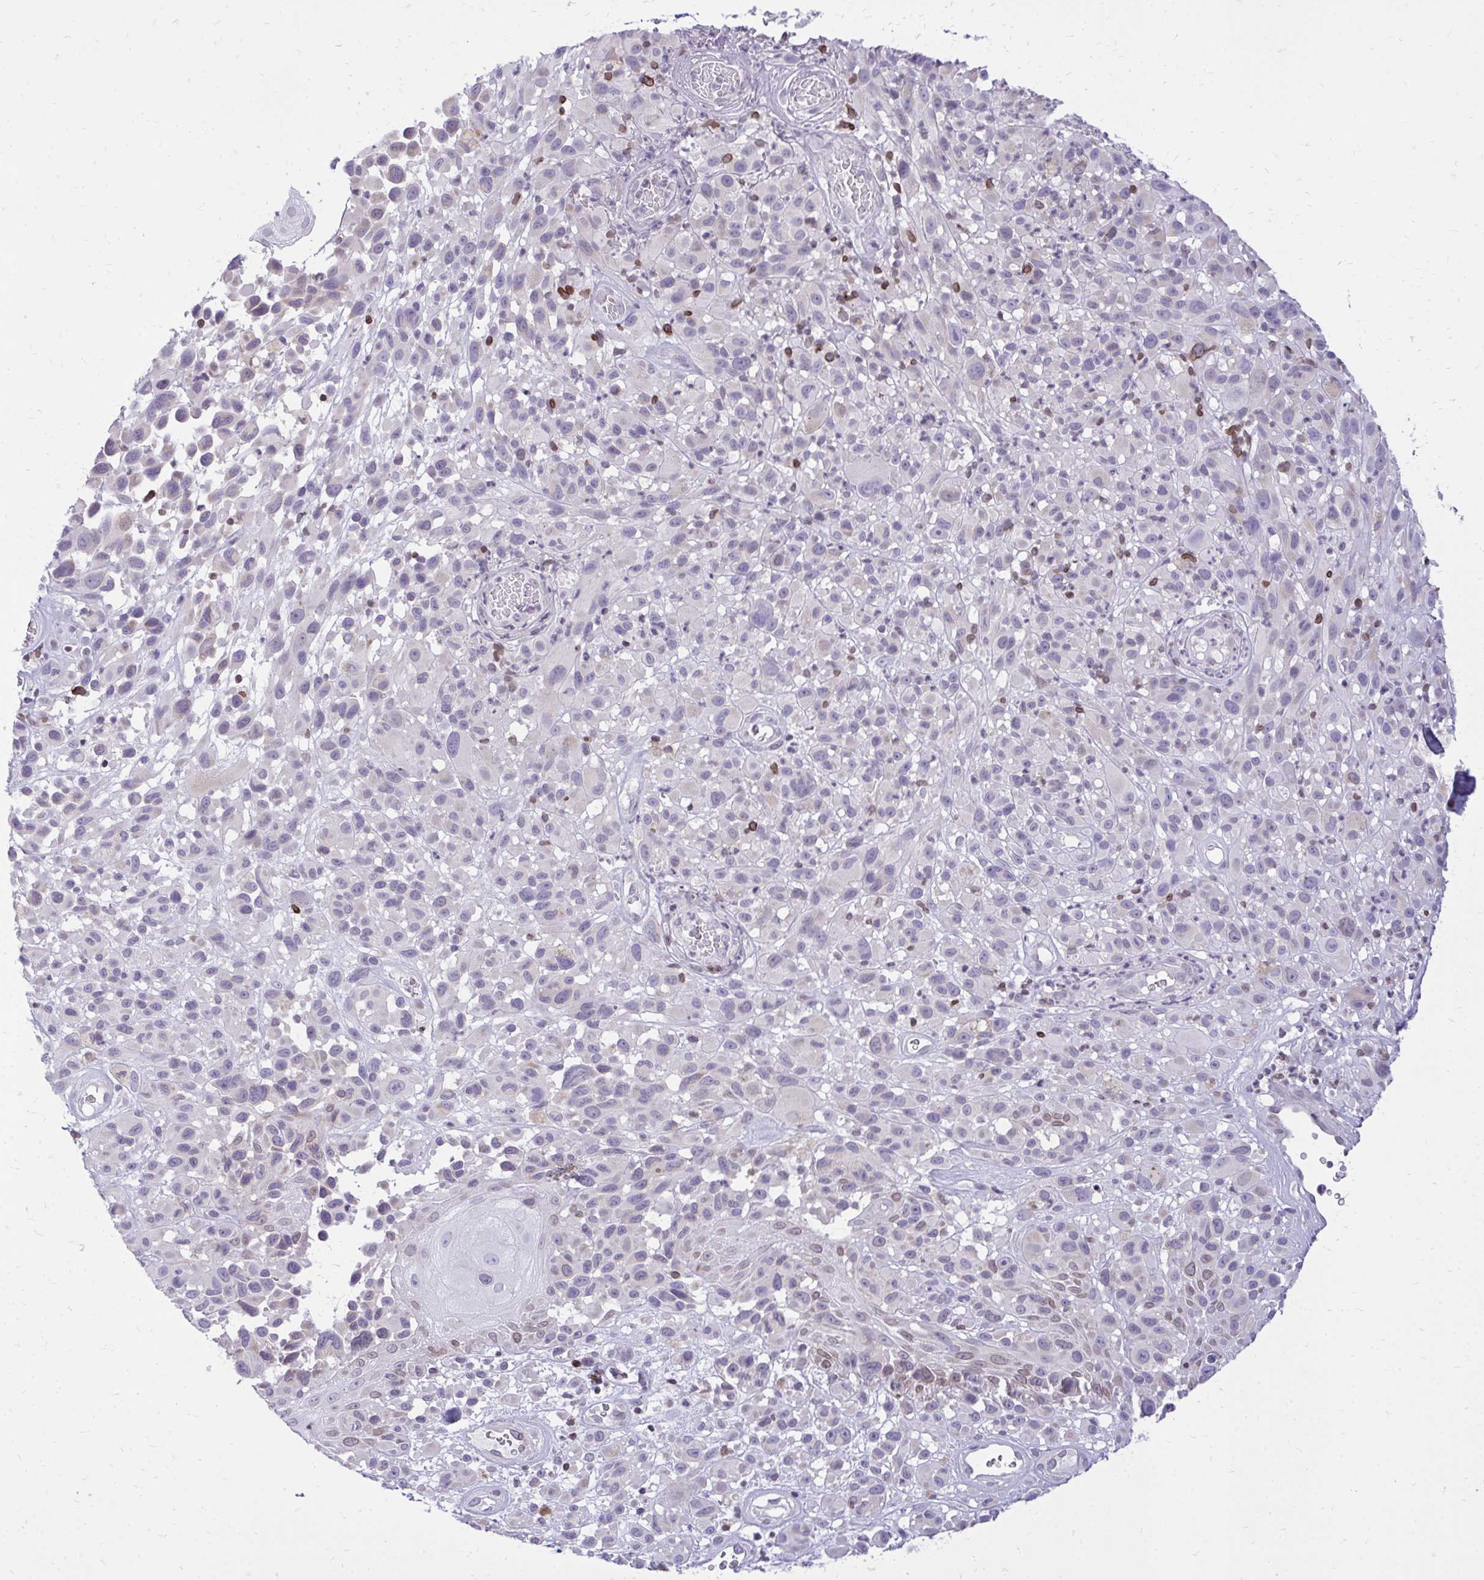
{"staining": {"intensity": "negative", "quantity": "none", "location": "none"}, "tissue": "melanoma", "cell_type": "Tumor cells", "image_type": "cancer", "snomed": [{"axis": "morphology", "description": "Malignant melanoma, NOS"}, {"axis": "topography", "description": "Skin"}], "caption": "There is no significant expression in tumor cells of melanoma.", "gene": "RPS6KA2", "patient": {"sex": "male", "age": 68}}